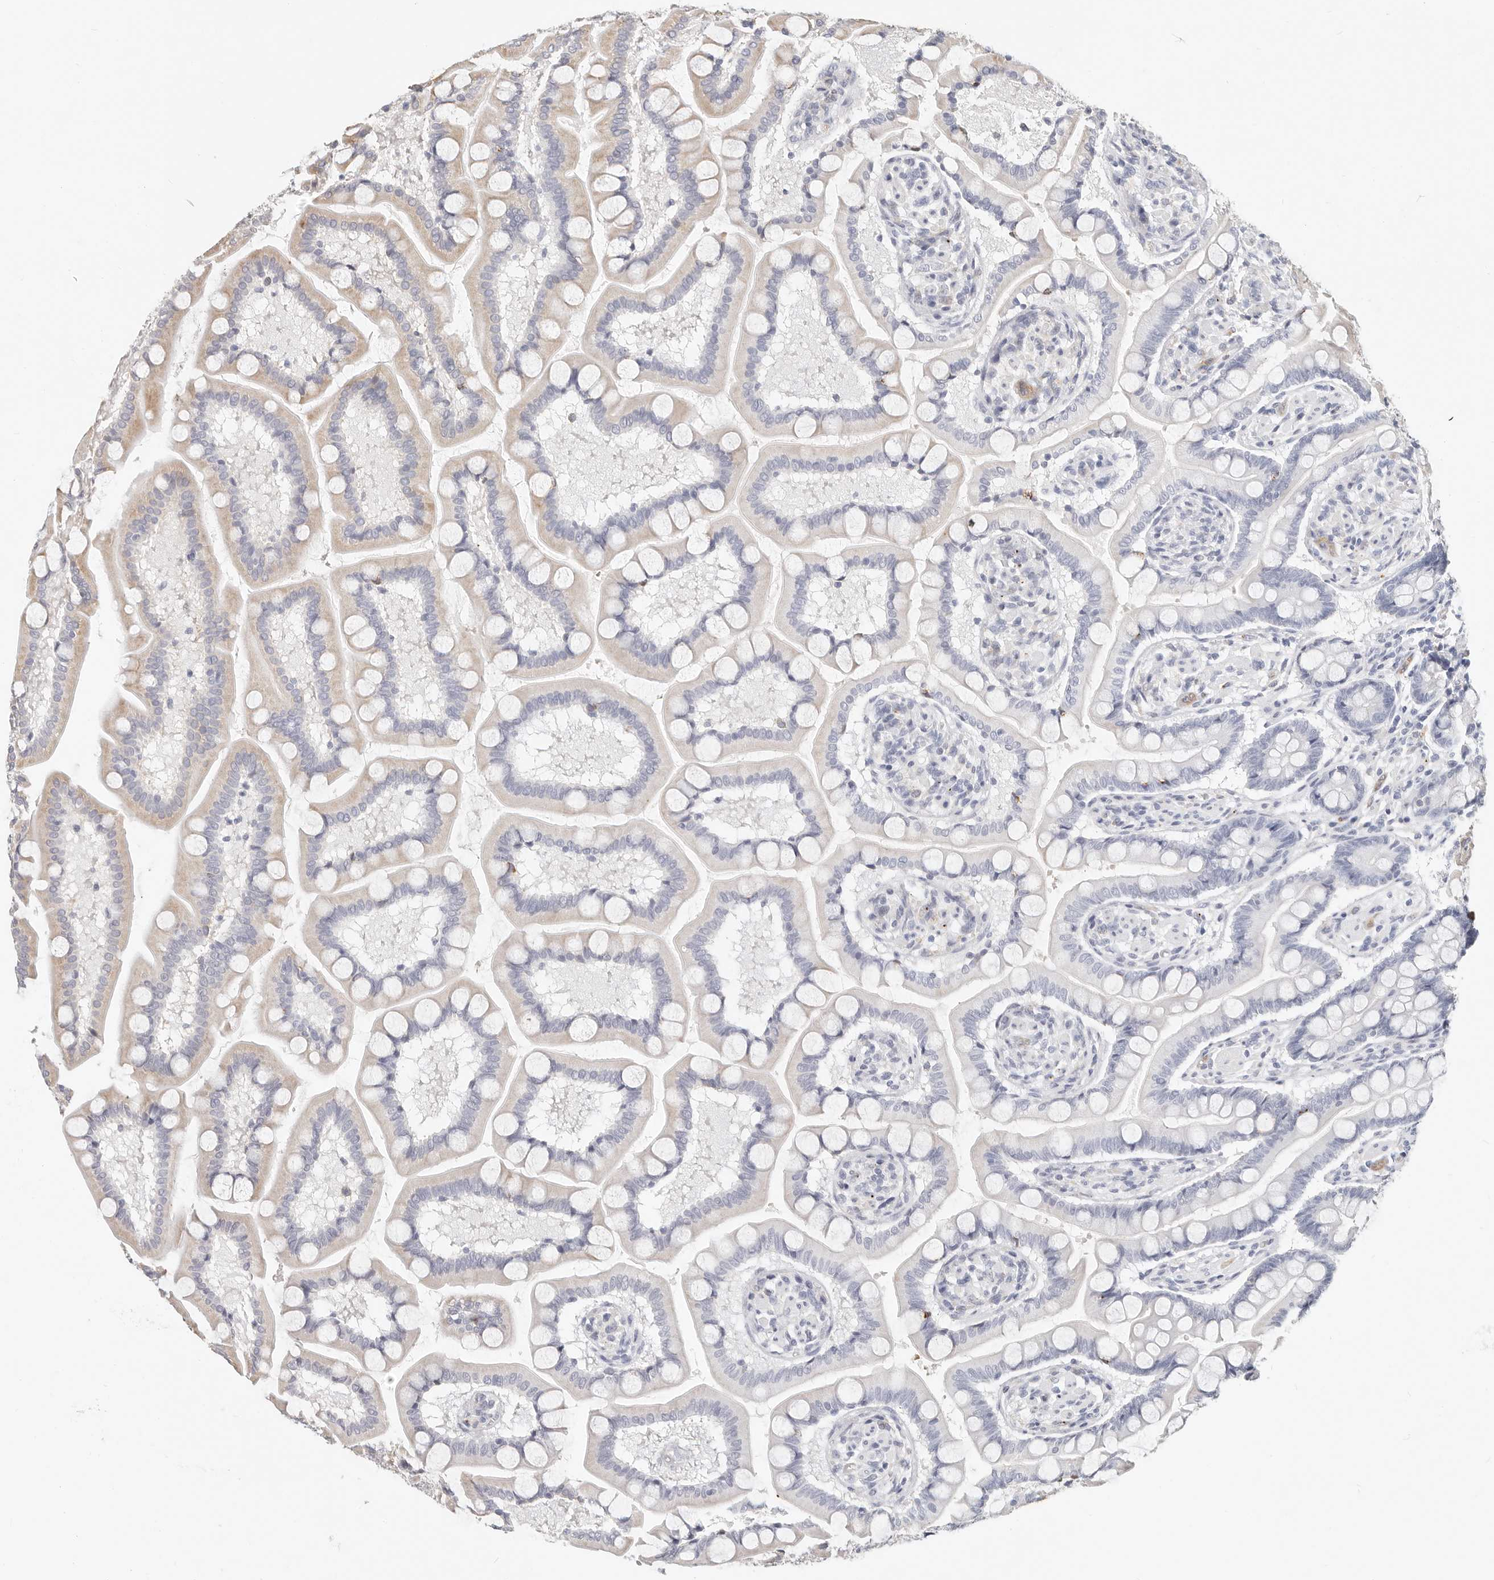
{"staining": {"intensity": "weak", "quantity": "<25%", "location": "cytoplasmic/membranous"}, "tissue": "small intestine", "cell_type": "Glandular cells", "image_type": "normal", "snomed": [{"axis": "morphology", "description": "Normal tissue, NOS"}, {"axis": "topography", "description": "Small intestine"}], "caption": "The image exhibits no significant staining in glandular cells of small intestine.", "gene": "ZRANB1", "patient": {"sex": "male", "age": 41}}